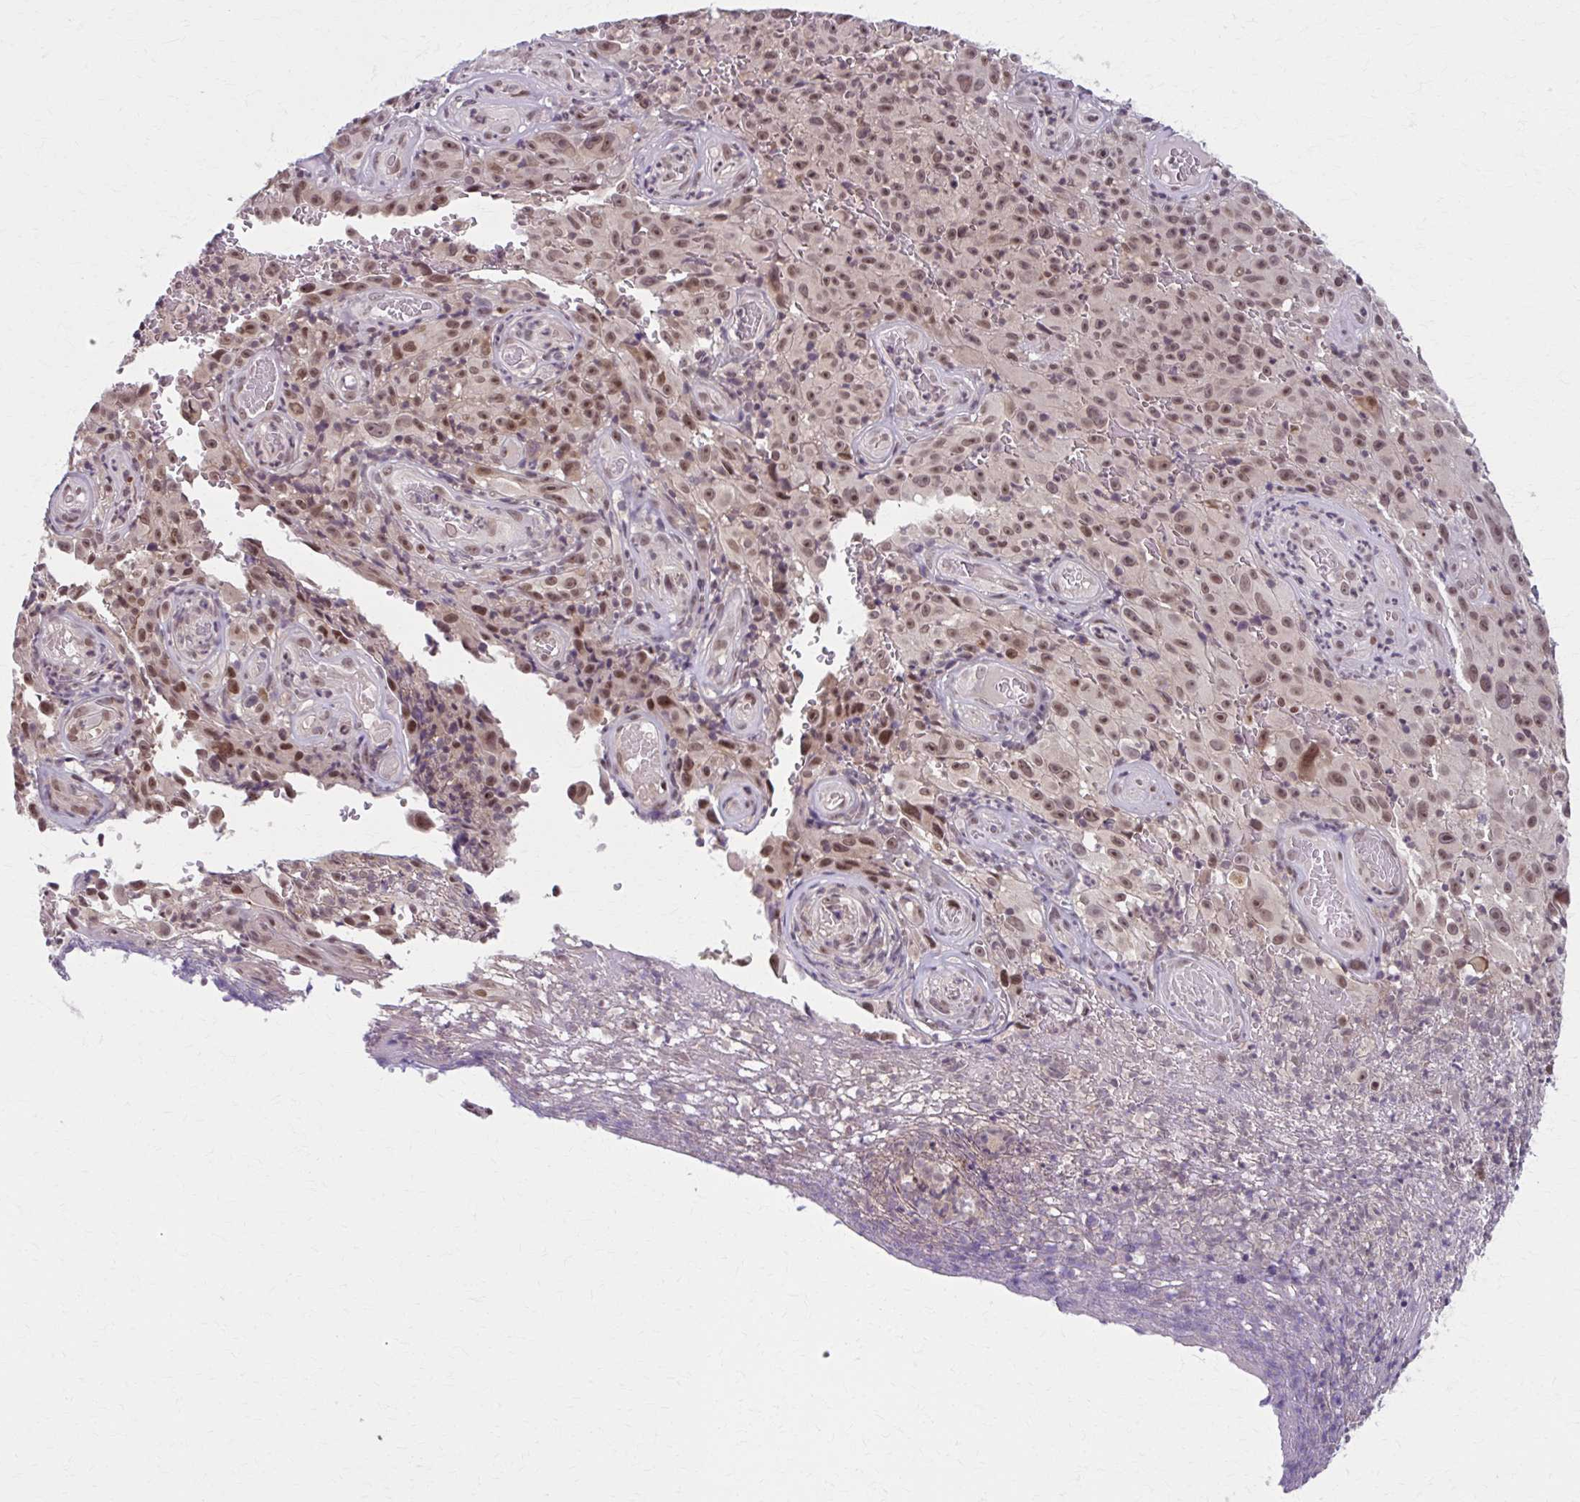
{"staining": {"intensity": "moderate", "quantity": ">75%", "location": "nuclear"}, "tissue": "melanoma", "cell_type": "Tumor cells", "image_type": "cancer", "snomed": [{"axis": "morphology", "description": "Malignant melanoma, NOS"}, {"axis": "topography", "description": "Skin"}], "caption": "Protein positivity by immunohistochemistry (IHC) demonstrates moderate nuclear expression in about >75% of tumor cells in malignant melanoma.", "gene": "SETBP1", "patient": {"sex": "female", "age": 82}}